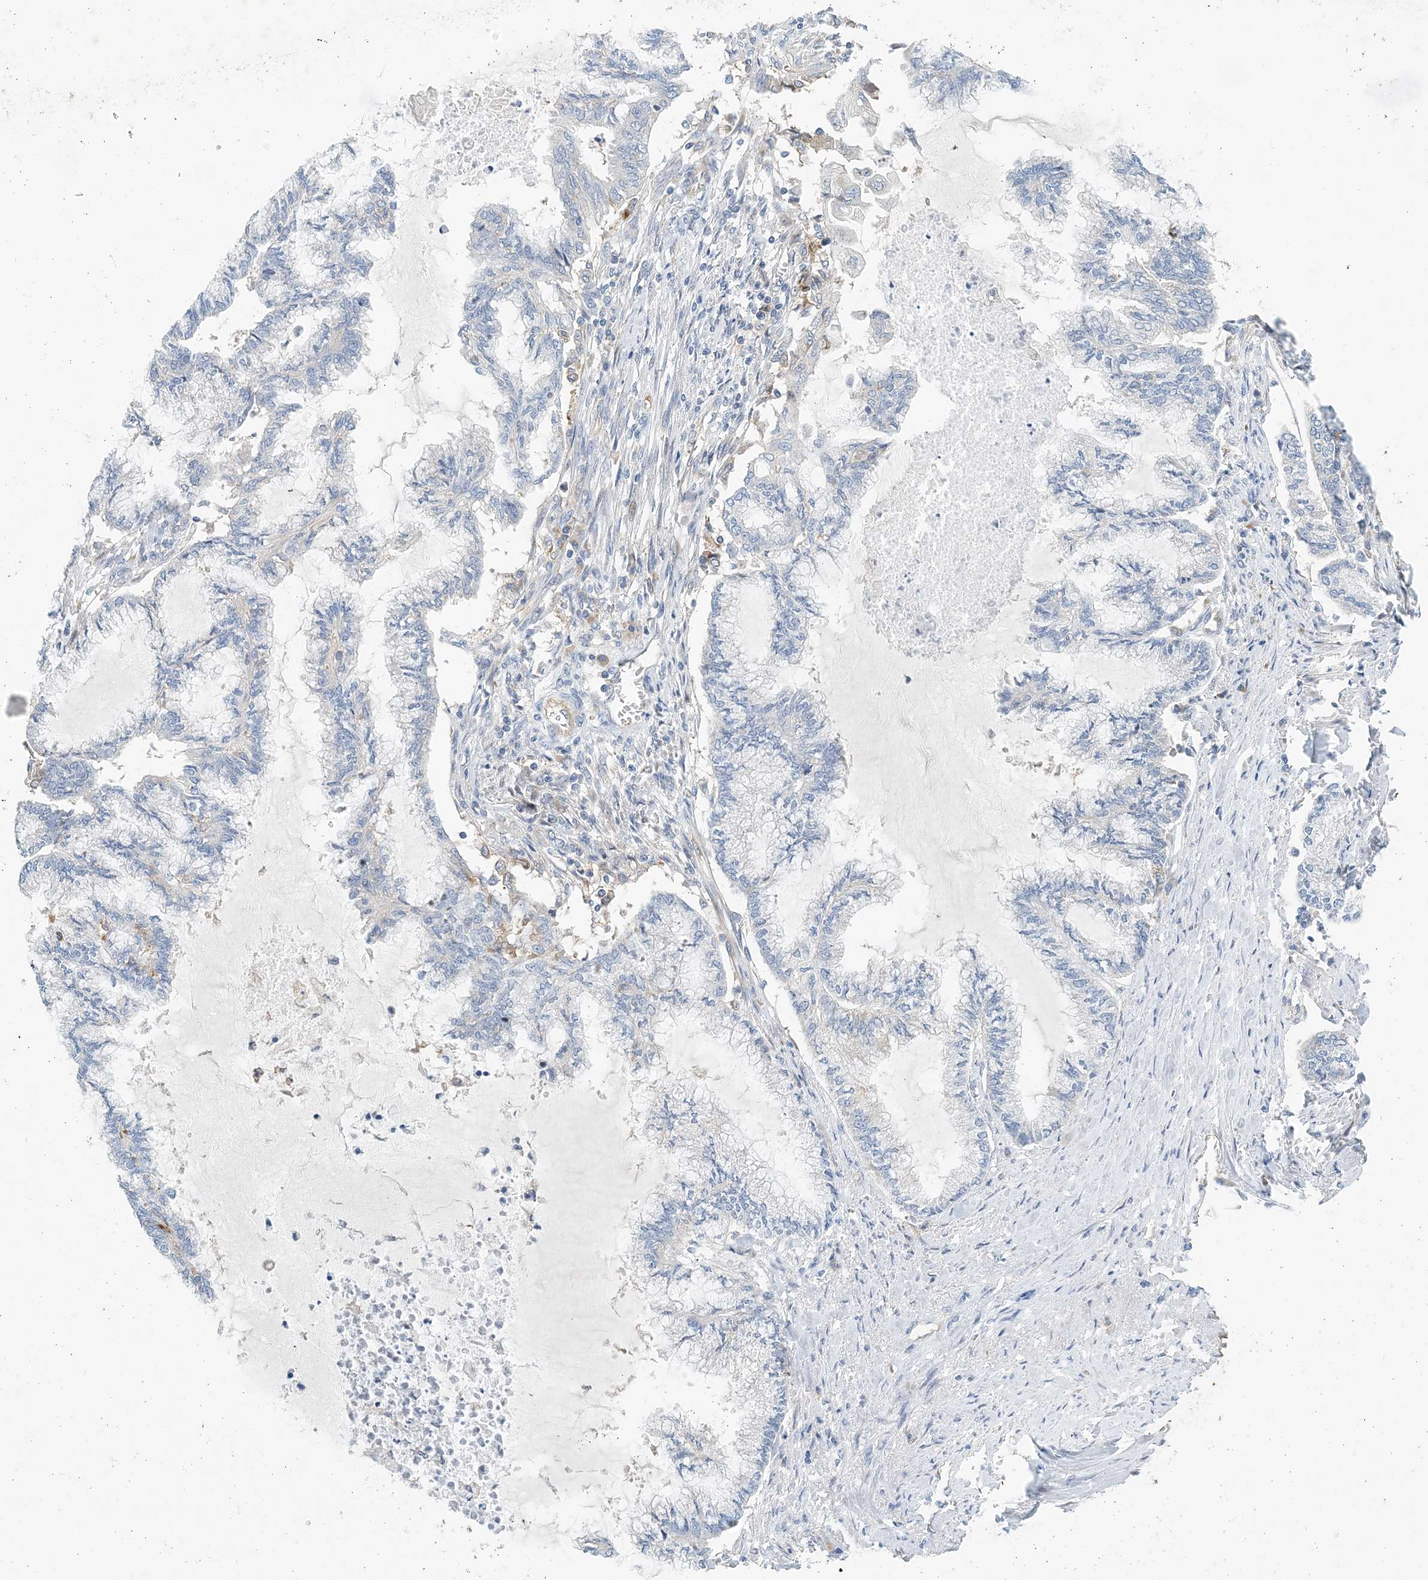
{"staining": {"intensity": "negative", "quantity": "none", "location": "none"}, "tissue": "endometrial cancer", "cell_type": "Tumor cells", "image_type": "cancer", "snomed": [{"axis": "morphology", "description": "Adenocarcinoma, NOS"}, {"axis": "topography", "description": "Endometrium"}], "caption": "An IHC photomicrograph of endometrial cancer (adenocarcinoma) is shown. There is no staining in tumor cells of endometrial cancer (adenocarcinoma). The staining was performed using DAB to visualize the protein expression in brown, while the nuclei were stained in blue with hematoxylin (Magnification: 20x).", "gene": "PCDHA2", "patient": {"sex": "female", "age": 86}}